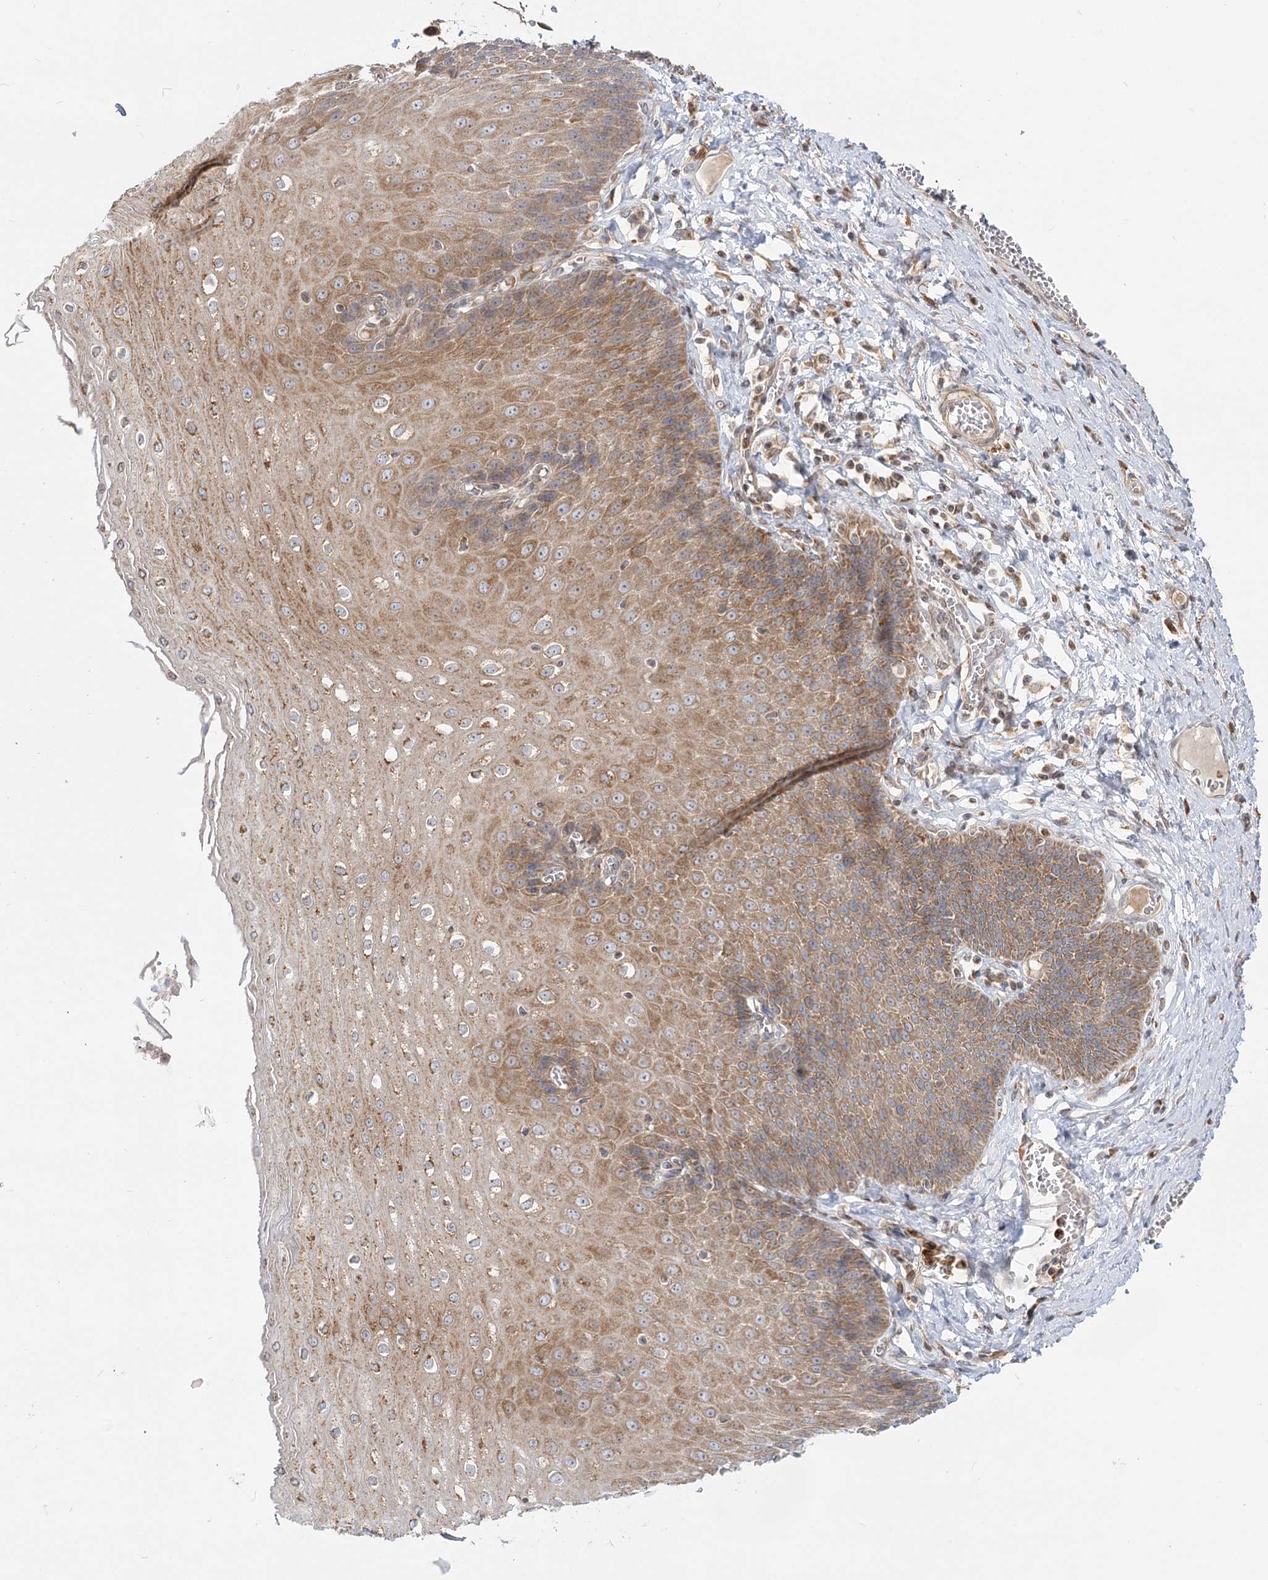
{"staining": {"intensity": "moderate", "quantity": ">75%", "location": "cytoplasmic/membranous"}, "tissue": "esophagus", "cell_type": "Squamous epithelial cells", "image_type": "normal", "snomed": [{"axis": "morphology", "description": "Normal tissue, NOS"}, {"axis": "topography", "description": "Esophagus"}], "caption": "Esophagus stained with a brown dye exhibits moderate cytoplasmic/membranous positive staining in approximately >75% of squamous epithelial cells.", "gene": "MTMR3", "patient": {"sex": "male", "age": 60}}